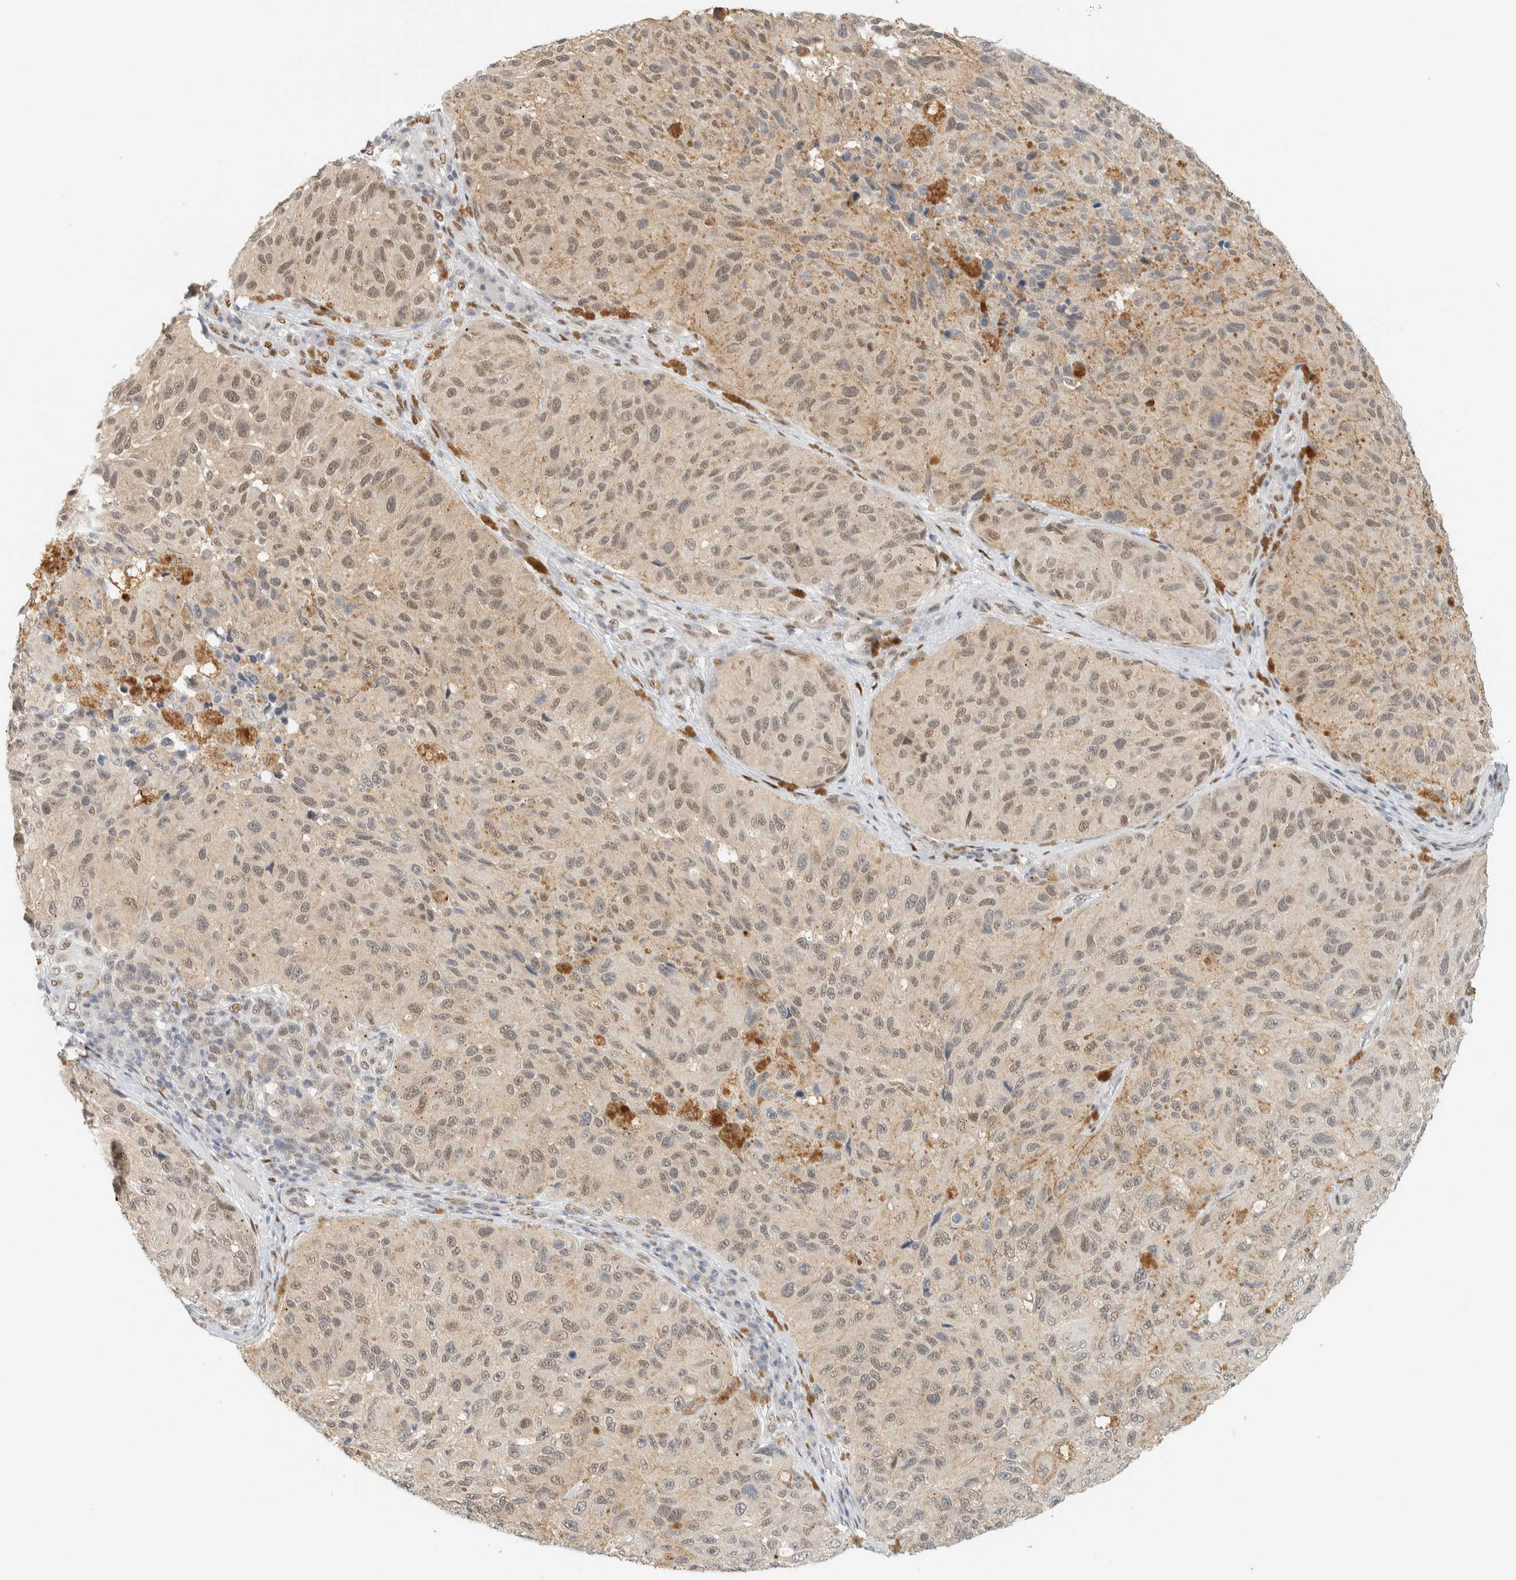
{"staining": {"intensity": "weak", "quantity": "25%-75%", "location": "nuclear"}, "tissue": "melanoma", "cell_type": "Tumor cells", "image_type": "cancer", "snomed": [{"axis": "morphology", "description": "Malignant melanoma, NOS"}, {"axis": "topography", "description": "Skin"}], "caption": "Immunohistochemistry (IHC) staining of malignant melanoma, which shows low levels of weak nuclear expression in about 25%-75% of tumor cells indicating weak nuclear protein positivity. The staining was performed using DAB (brown) for protein detection and nuclei were counterstained in hematoxylin (blue).", "gene": "ZNF683", "patient": {"sex": "female", "age": 73}}